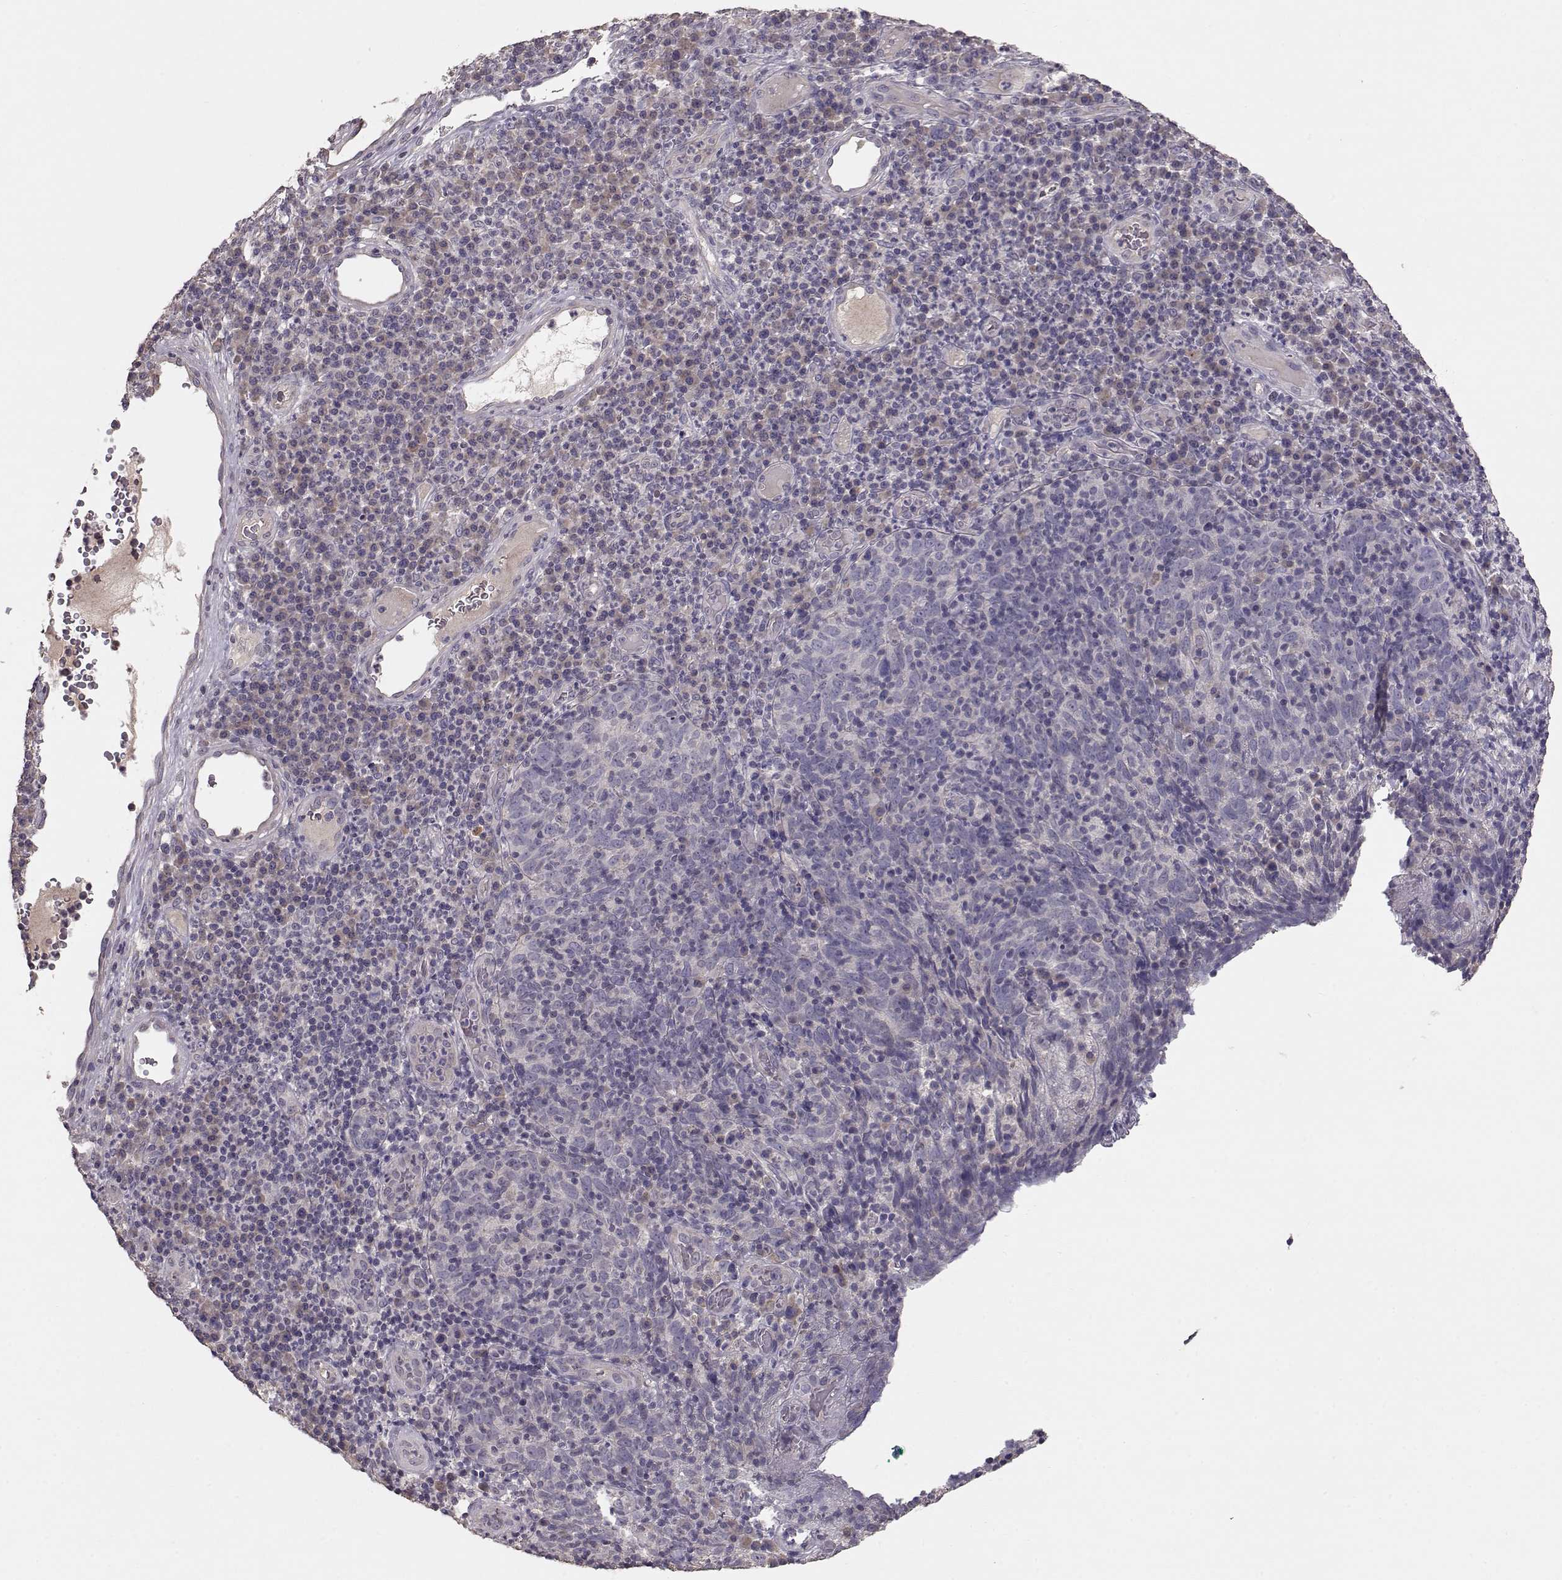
{"staining": {"intensity": "negative", "quantity": "none", "location": "none"}, "tissue": "skin cancer", "cell_type": "Tumor cells", "image_type": "cancer", "snomed": [{"axis": "morphology", "description": "Squamous cell carcinoma, NOS"}, {"axis": "topography", "description": "Skin"}, {"axis": "topography", "description": "Anal"}], "caption": "Photomicrograph shows no protein staining in tumor cells of skin cancer (squamous cell carcinoma) tissue.", "gene": "PMCH", "patient": {"sex": "female", "age": 51}}